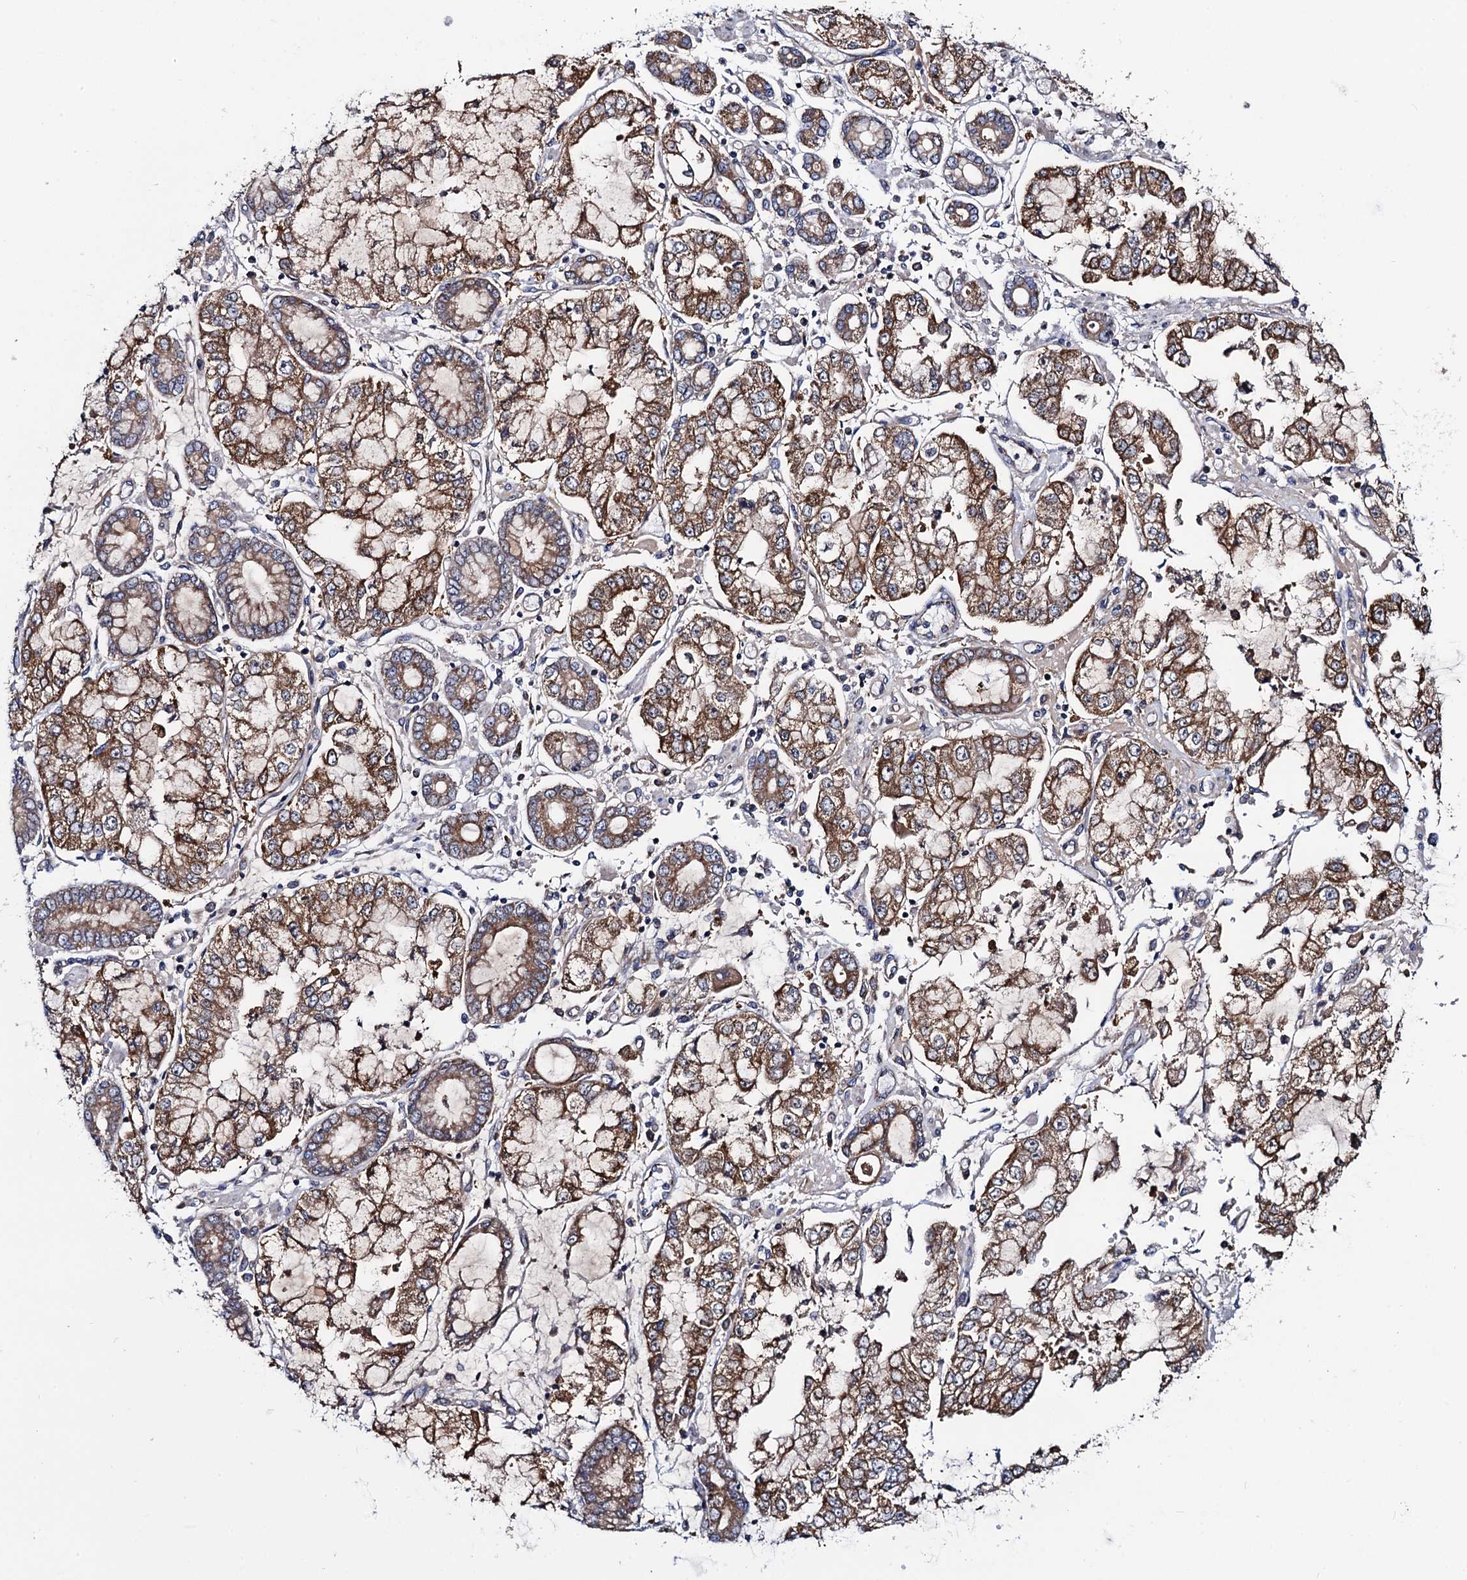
{"staining": {"intensity": "moderate", "quantity": ">75%", "location": "cytoplasmic/membranous"}, "tissue": "stomach cancer", "cell_type": "Tumor cells", "image_type": "cancer", "snomed": [{"axis": "morphology", "description": "Adenocarcinoma, NOS"}, {"axis": "topography", "description": "Stomach"}], "caption": "Immunohistochemical staining of human stomach adenocarcinoma shows moderate cytoplasmic/membranous protein staining in about >75% of tumor cells.", "gene": "PTCD3", "patient": {"sex": "male", "age": 76}}